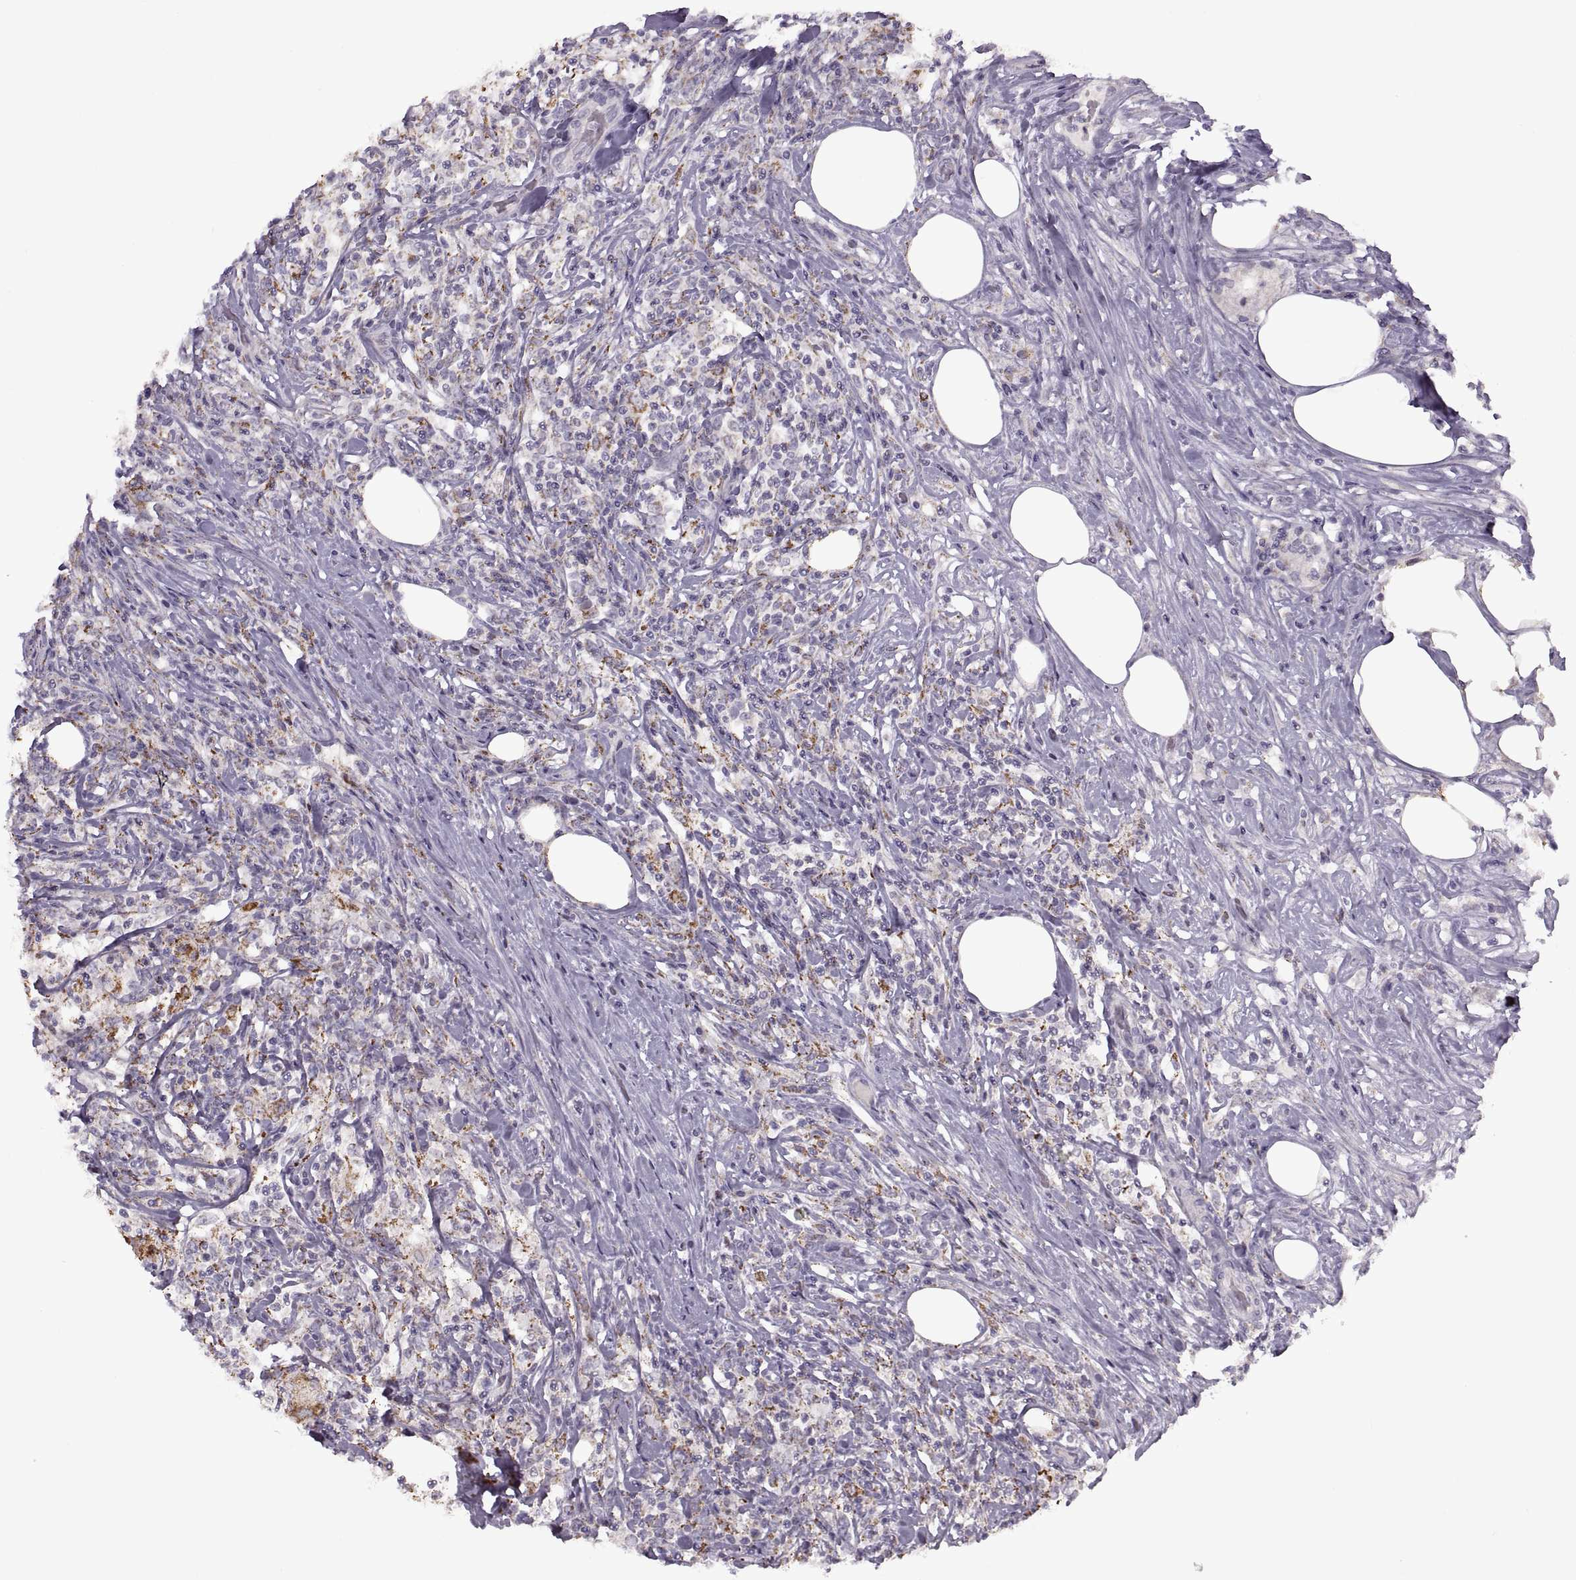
{"staining": {"intensity": "negative", "quantity": "none", "location": "none"}, "tissue": "lymphoma", "cell_type": "Tumor cells", "image_type": "cancer", "snomed": [{"axis": "morphology", "description": "Malignant lymphoma, non-Hodgkin's type, High grade"}, {"axis": "topography", "description": "Lymph node"}], "caption": "Lymphoma was stained to show a protein in brown. There is no significant positivity in tumor cells.", "gene": "PIERCE1", "patient": {"sex": "female", "age": 84}}